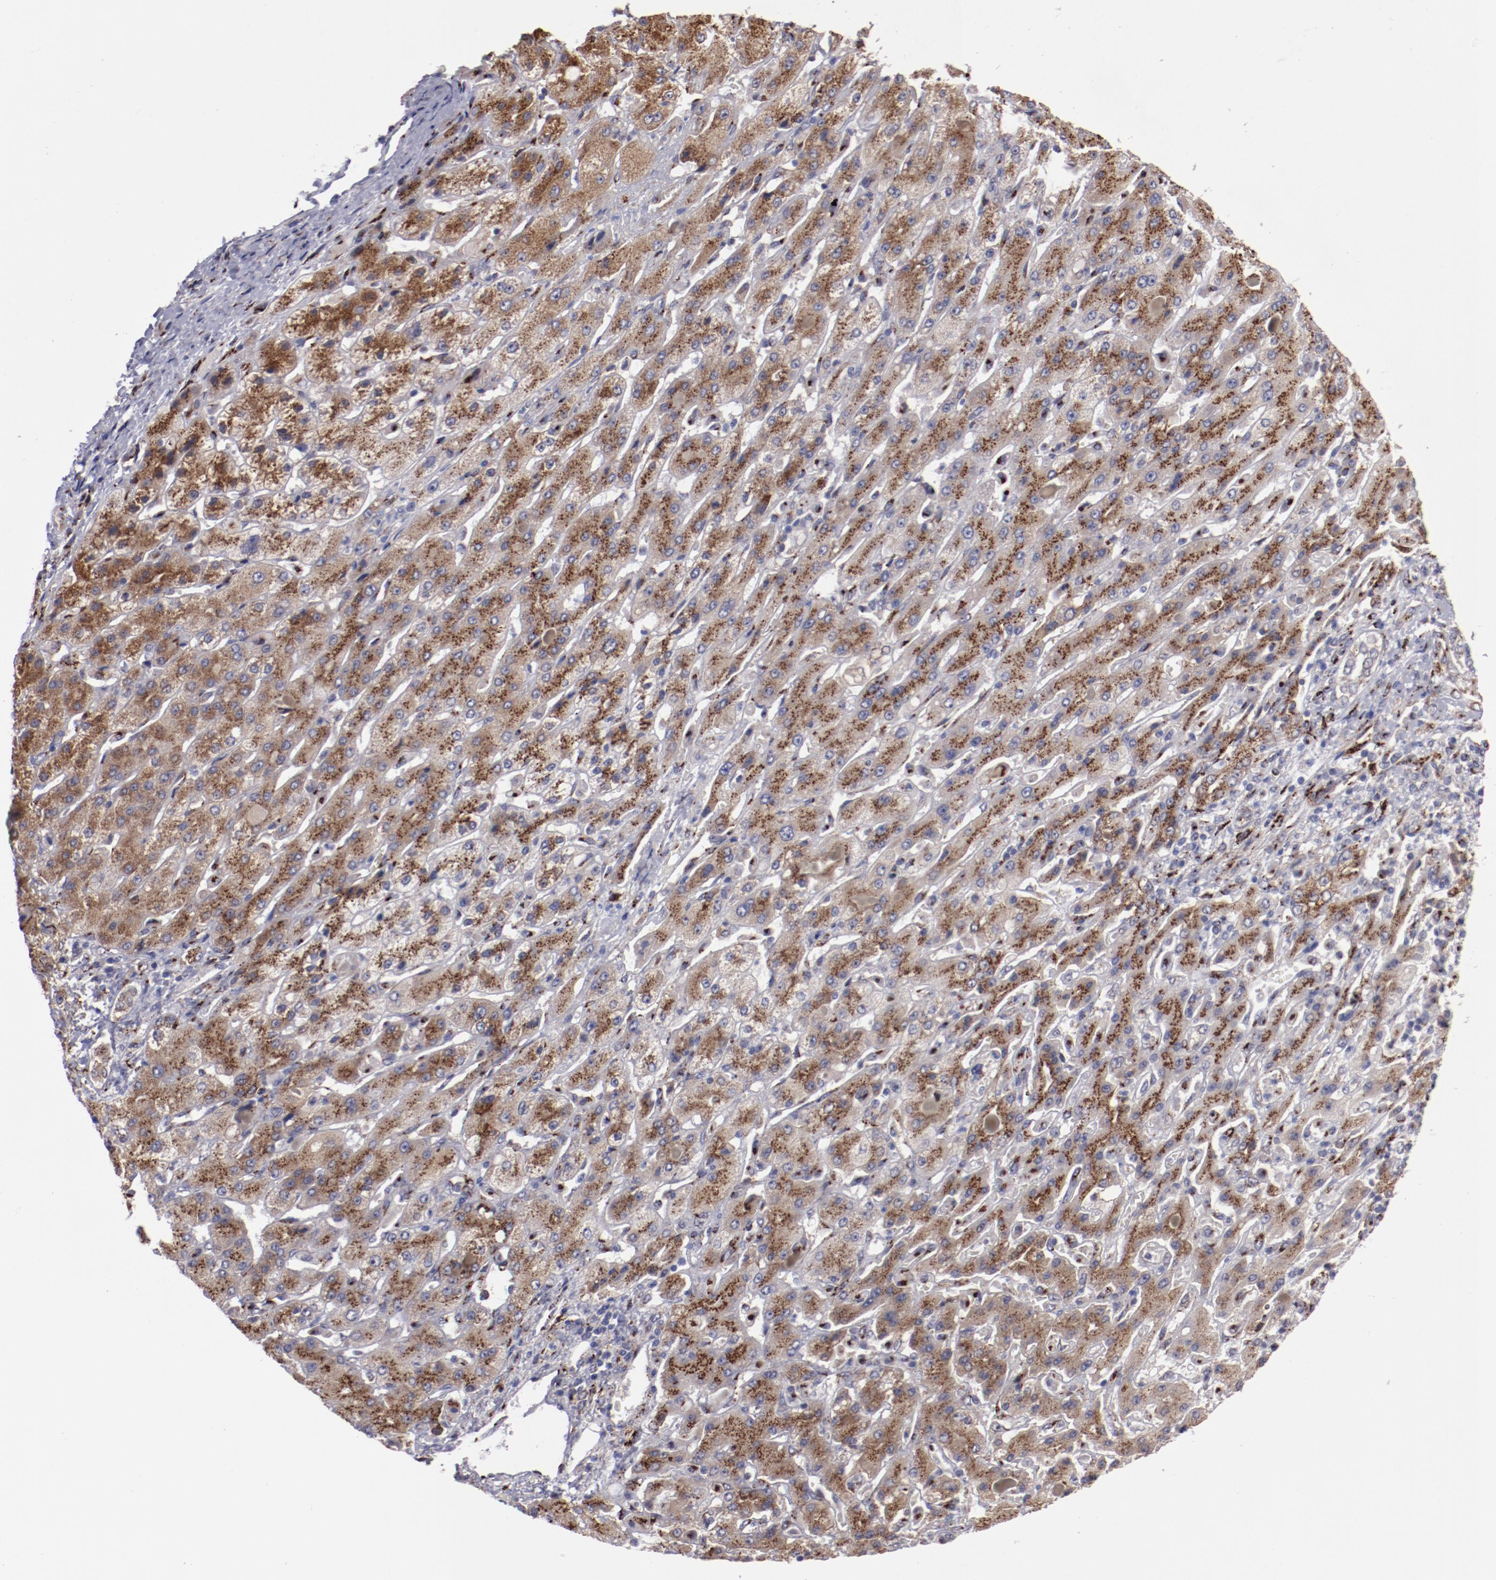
{"staining": {"intensity": "strong", "quantity": ">75%", "location": "cytoplasmic/membranous"}, "tissue": "liver cancer", "cell_type": "Tumor cells", "image_type": "cancer", "snomed": [{"axis": "morphology", "description": "Cholangiocarcinoma"}, {"axis": "topography", "description": "Liver"}], "caption": "This is an image of IHC staining of cholangiocarcinoma (liver), which shows strong expression in the cytoplasmic/membranous of tumor cells.", "gene": "GOLIM4", "patient": {"sex": "female", "age": 52}}